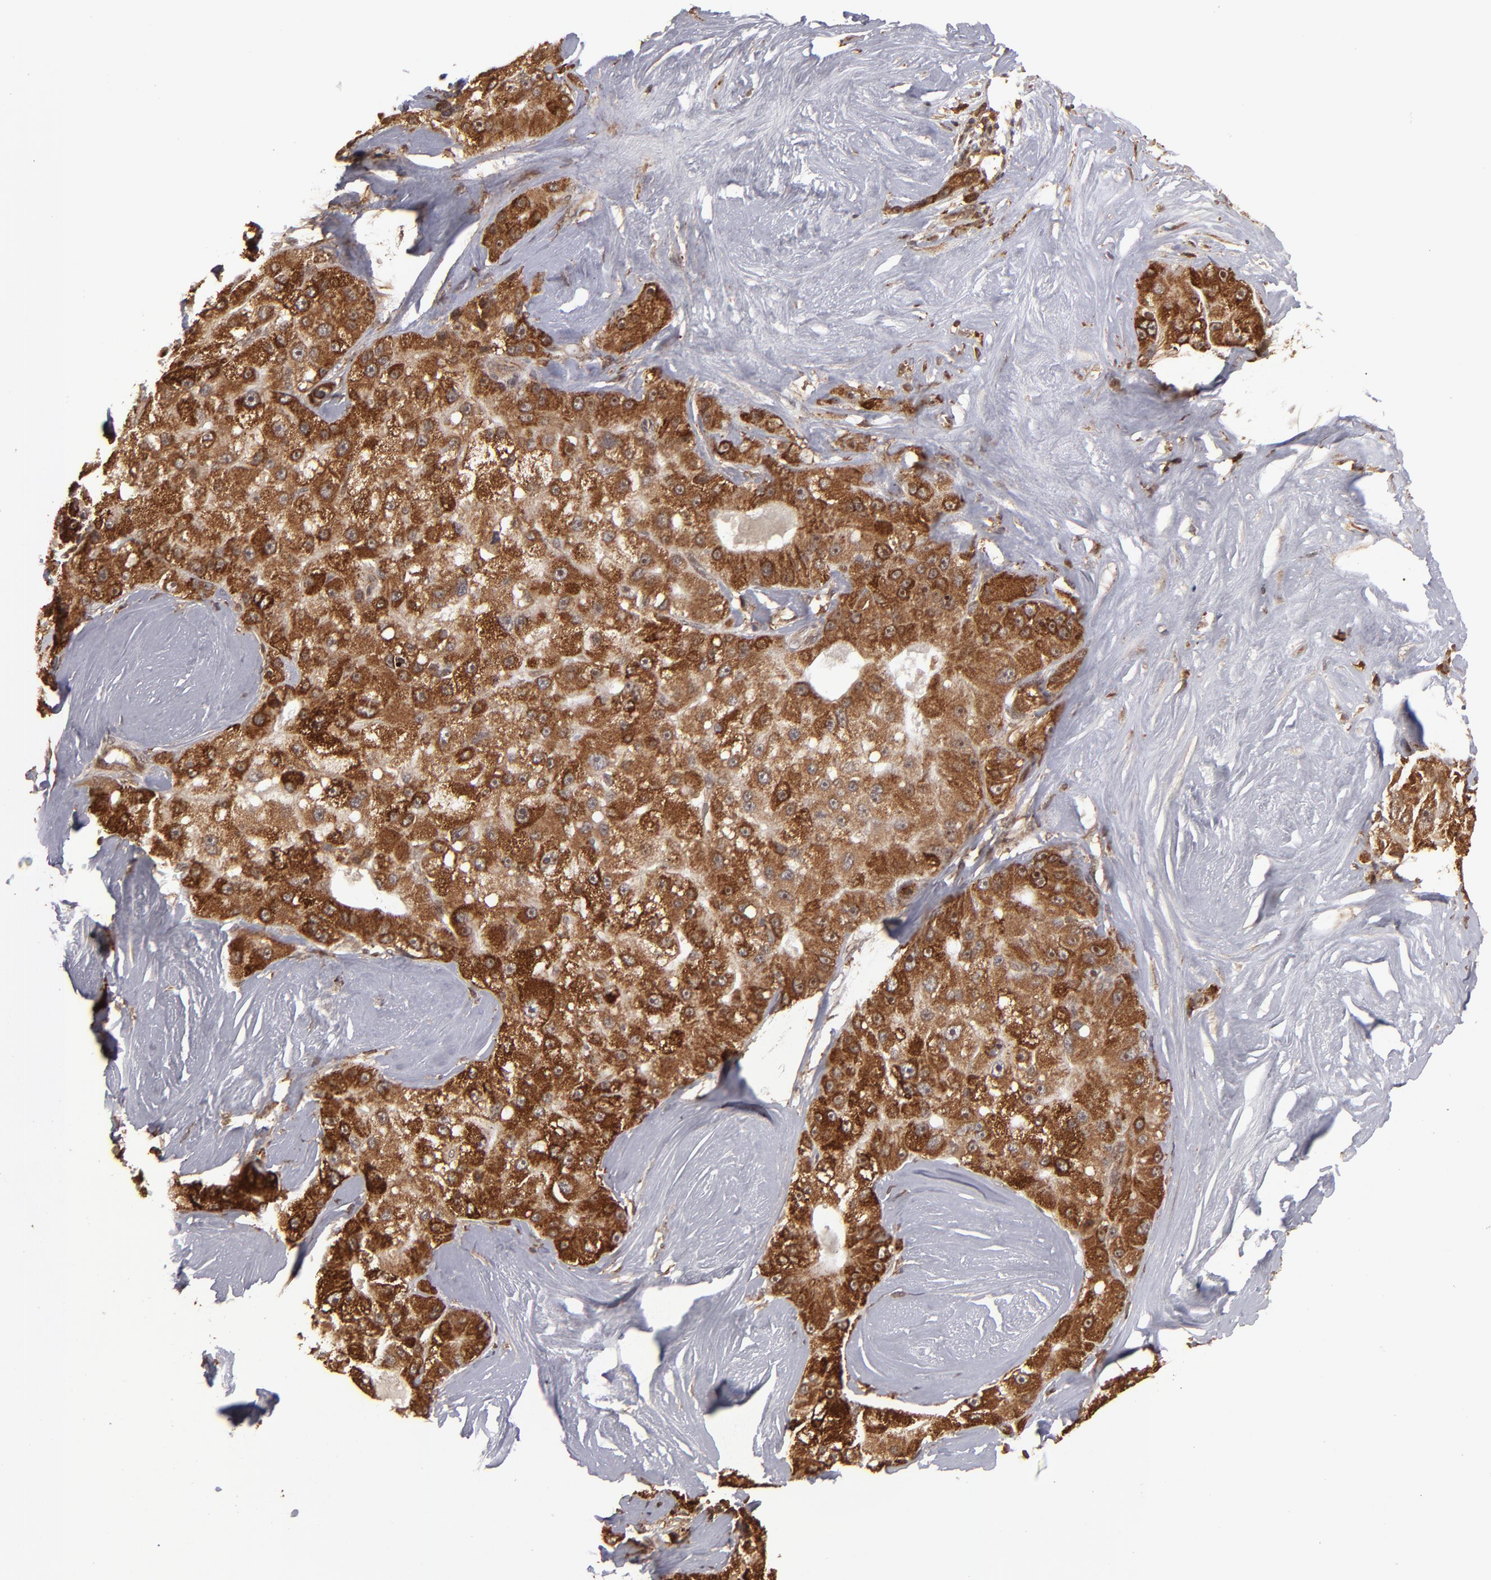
{"staining": {"intensity": "strong", "quantity": ">75%", "location": "cytoplasmic/membranous,nuclear"}, "tissue": "liver cancer", "cell_type": "Tumor cells", "image_type": "cancer", "snomed": [{"axis": "morphology", "description": "Carcinoma, Hepatocellular, NOS"}, {"axis": "topography", "description": "Liver"}], "caption": "Hepatocellular carcinoma (liver) tissue demonstrates strong cytoplasmic/membranous and nuclear staining in approximately >75% of tumor cells, visualized by immunohistochemistry.", "gene": "RGS6", "patient": {"sex": "male", "age": 80}}